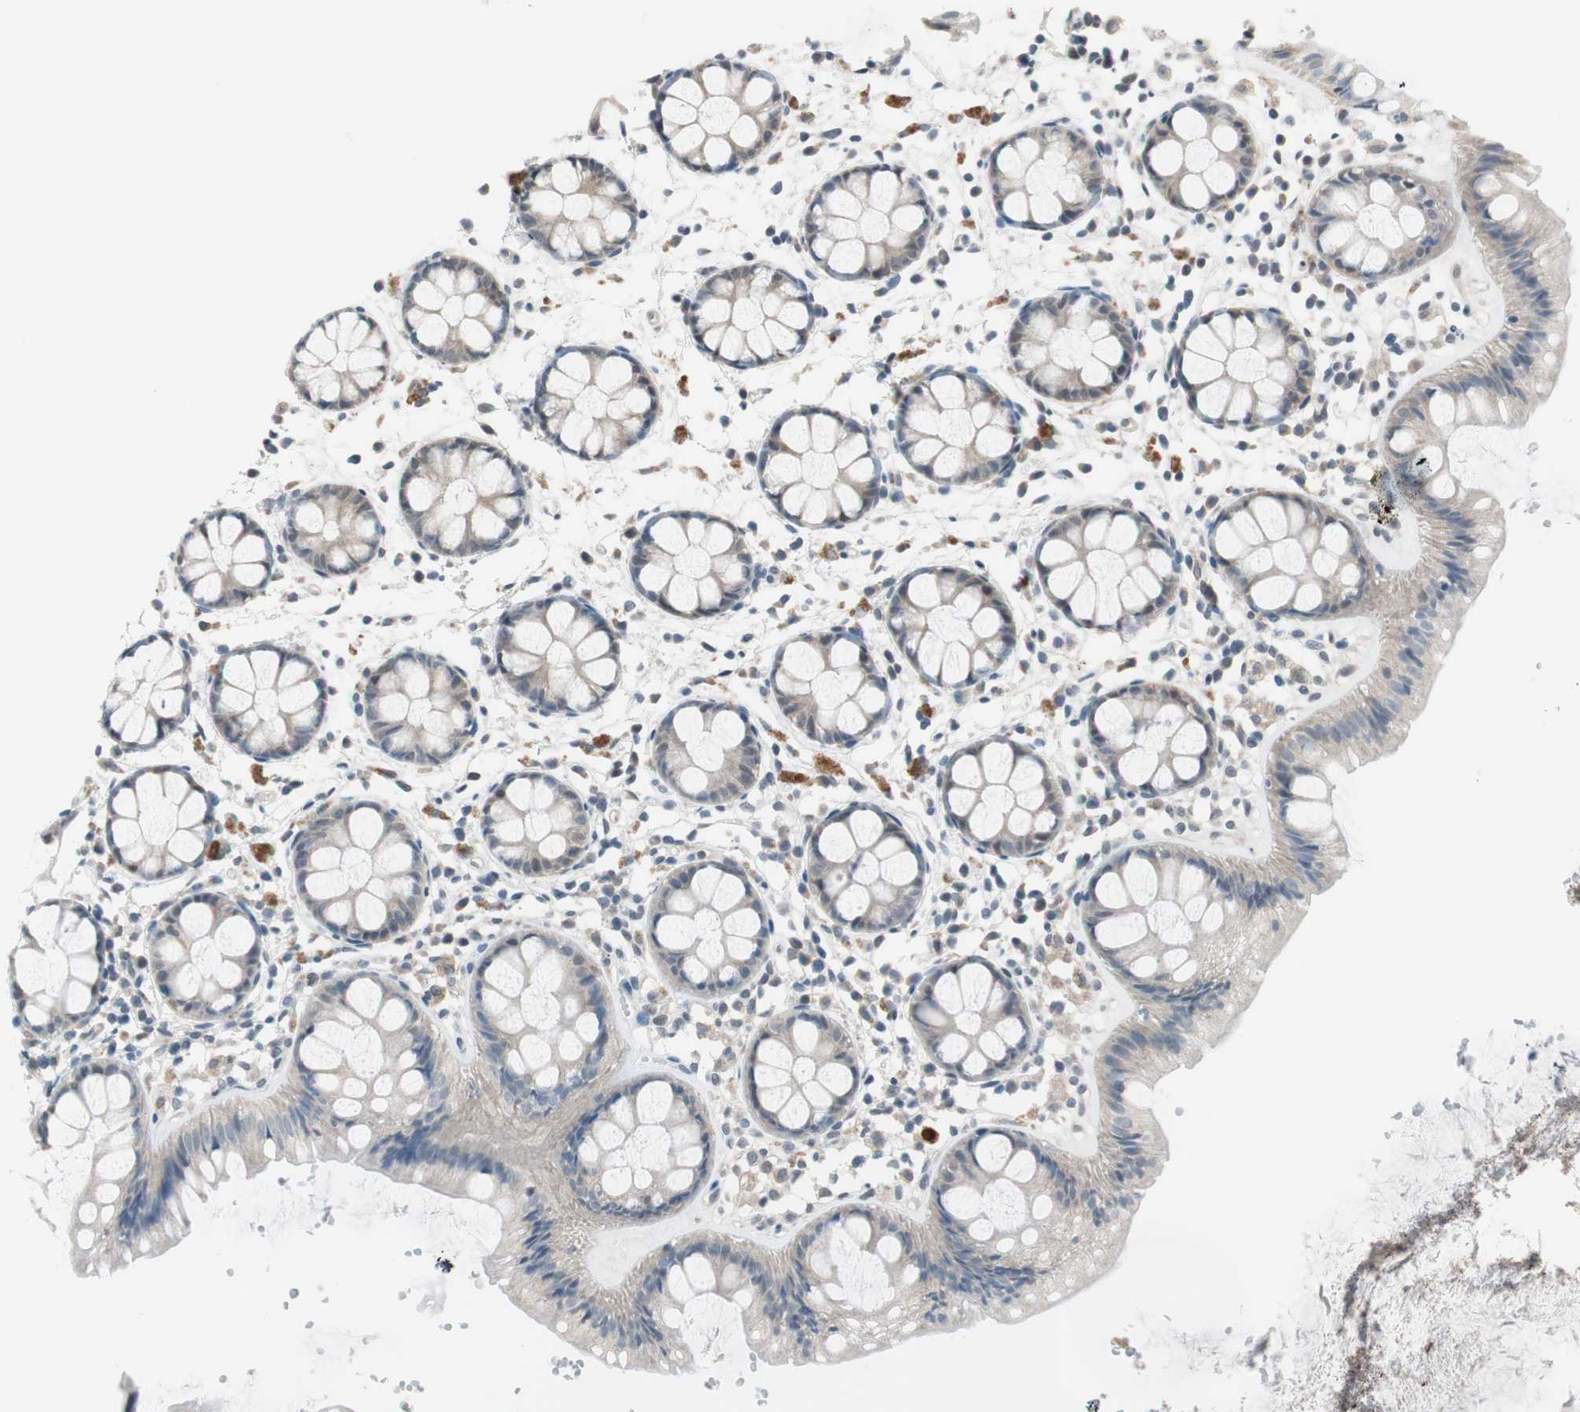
{"staining": {"intensity": "weak", "quantity": "25%-75%", "location": "cytoplasmic/membranous"}, "tissue": "rectum", "cell_type": "Glandular cells", "image_type": "normal", "snomed": [{"axis": "morphology", "description": "Normal tissue, NOS"}, {"axis": "topography", "description": "Rectum"}], "caption": "Immunohistochemical staining of benign human rectum exhibits low levels of weak cytoplasmic/membranous staining in about 25%-75% of glandular cells. (Brightfield microscopy of DAB IHC at high magnification).", "gene": "GRHL1", "patient": {"sex": "female", "age": 66}}